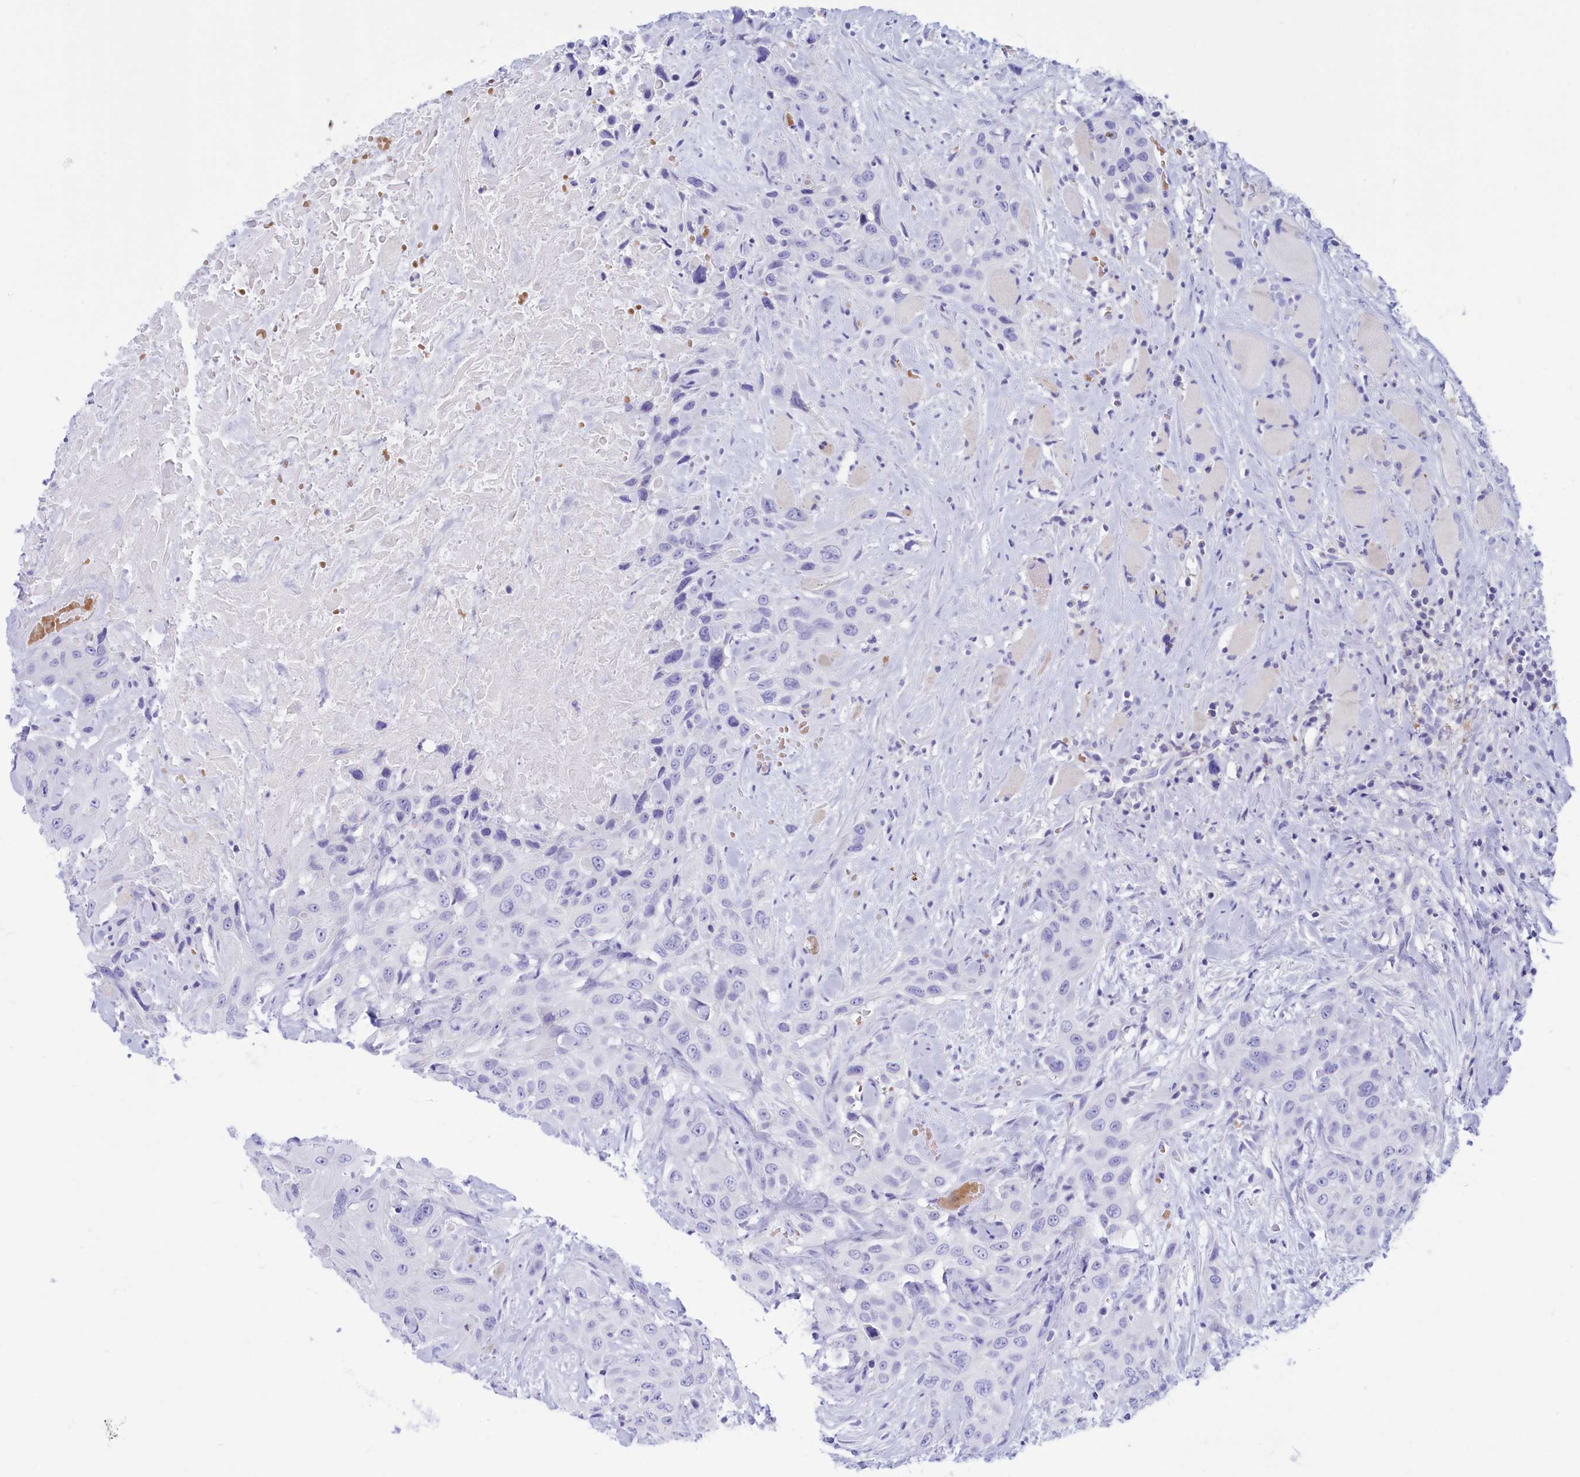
{"staining": {"intensity": "negative", "quantity": "none", "location": "none"}, "tissue": "head and neck cancer", "cell_type": "Tumor cells", "image_type": "cancer", "snomed": [{"axis": "morphology", "description": "Squamous cell carcinoma, NOS"}, {"axis": "topography", "description": "Head-Neck"}], "caption": "Tumor cells are negative for protein expression in human head and neck squamous cell carcinoma.", "gene": "GLYATL1", "patient": {"sex": "male", "age": 81}}